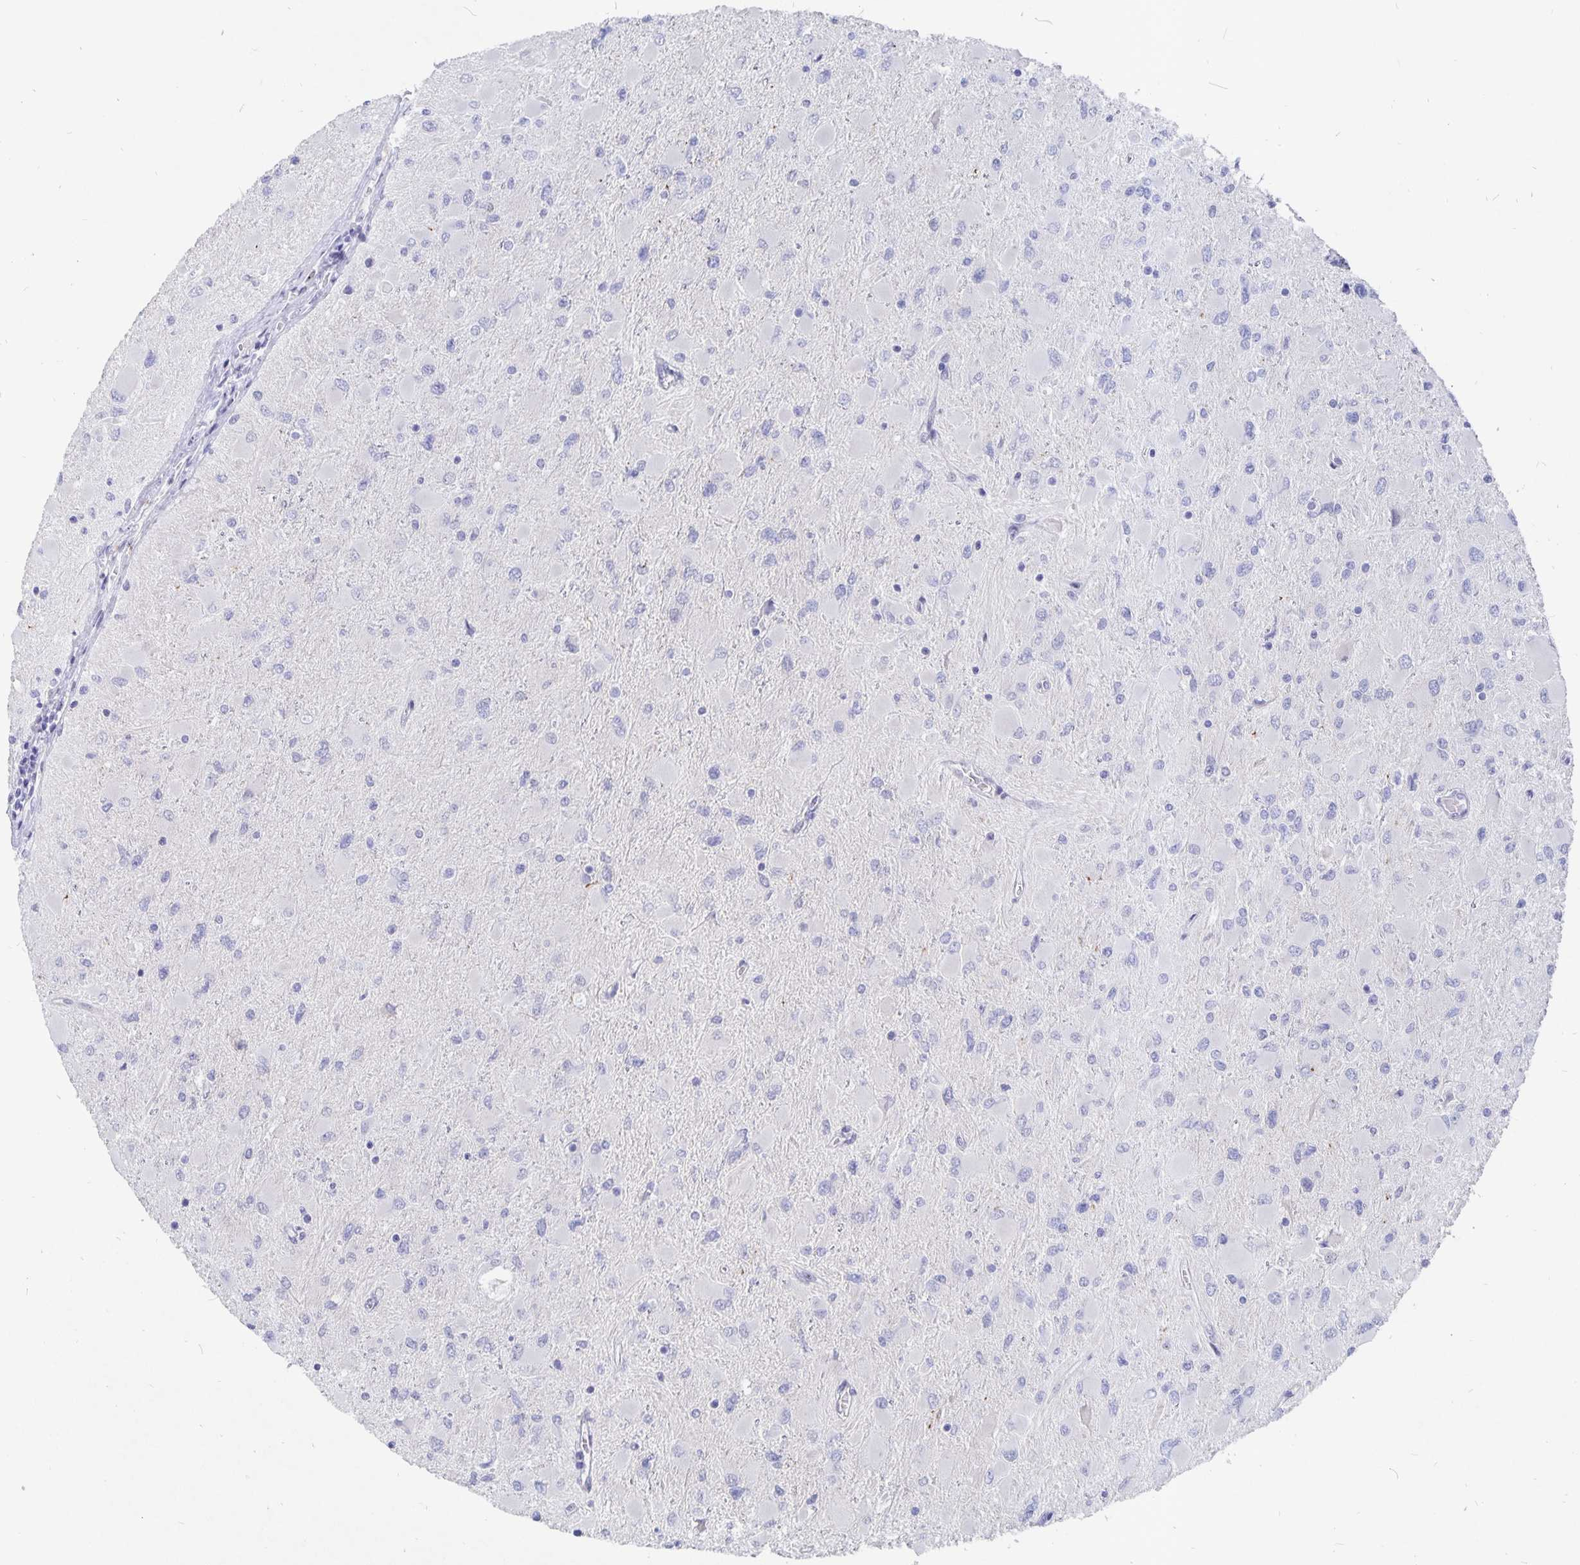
{"staining": {"intensity": "negative", "quantity": "none", "location": "none"}, "tissue": "glioma", "cell_type": "Tumor cells", "image_type": "cancer", "snomed": [{"axis": "morphology", "description": "Glioma, malignant, High grade"}, {"axis": "topography", "description": "Cerebral cortex"}], "caption": "Glioma stained for a protein using IHC demonstrates no staining tumor cells.", "gene": "SMOC1", "patient": {"sex": "female", "age": 36}}